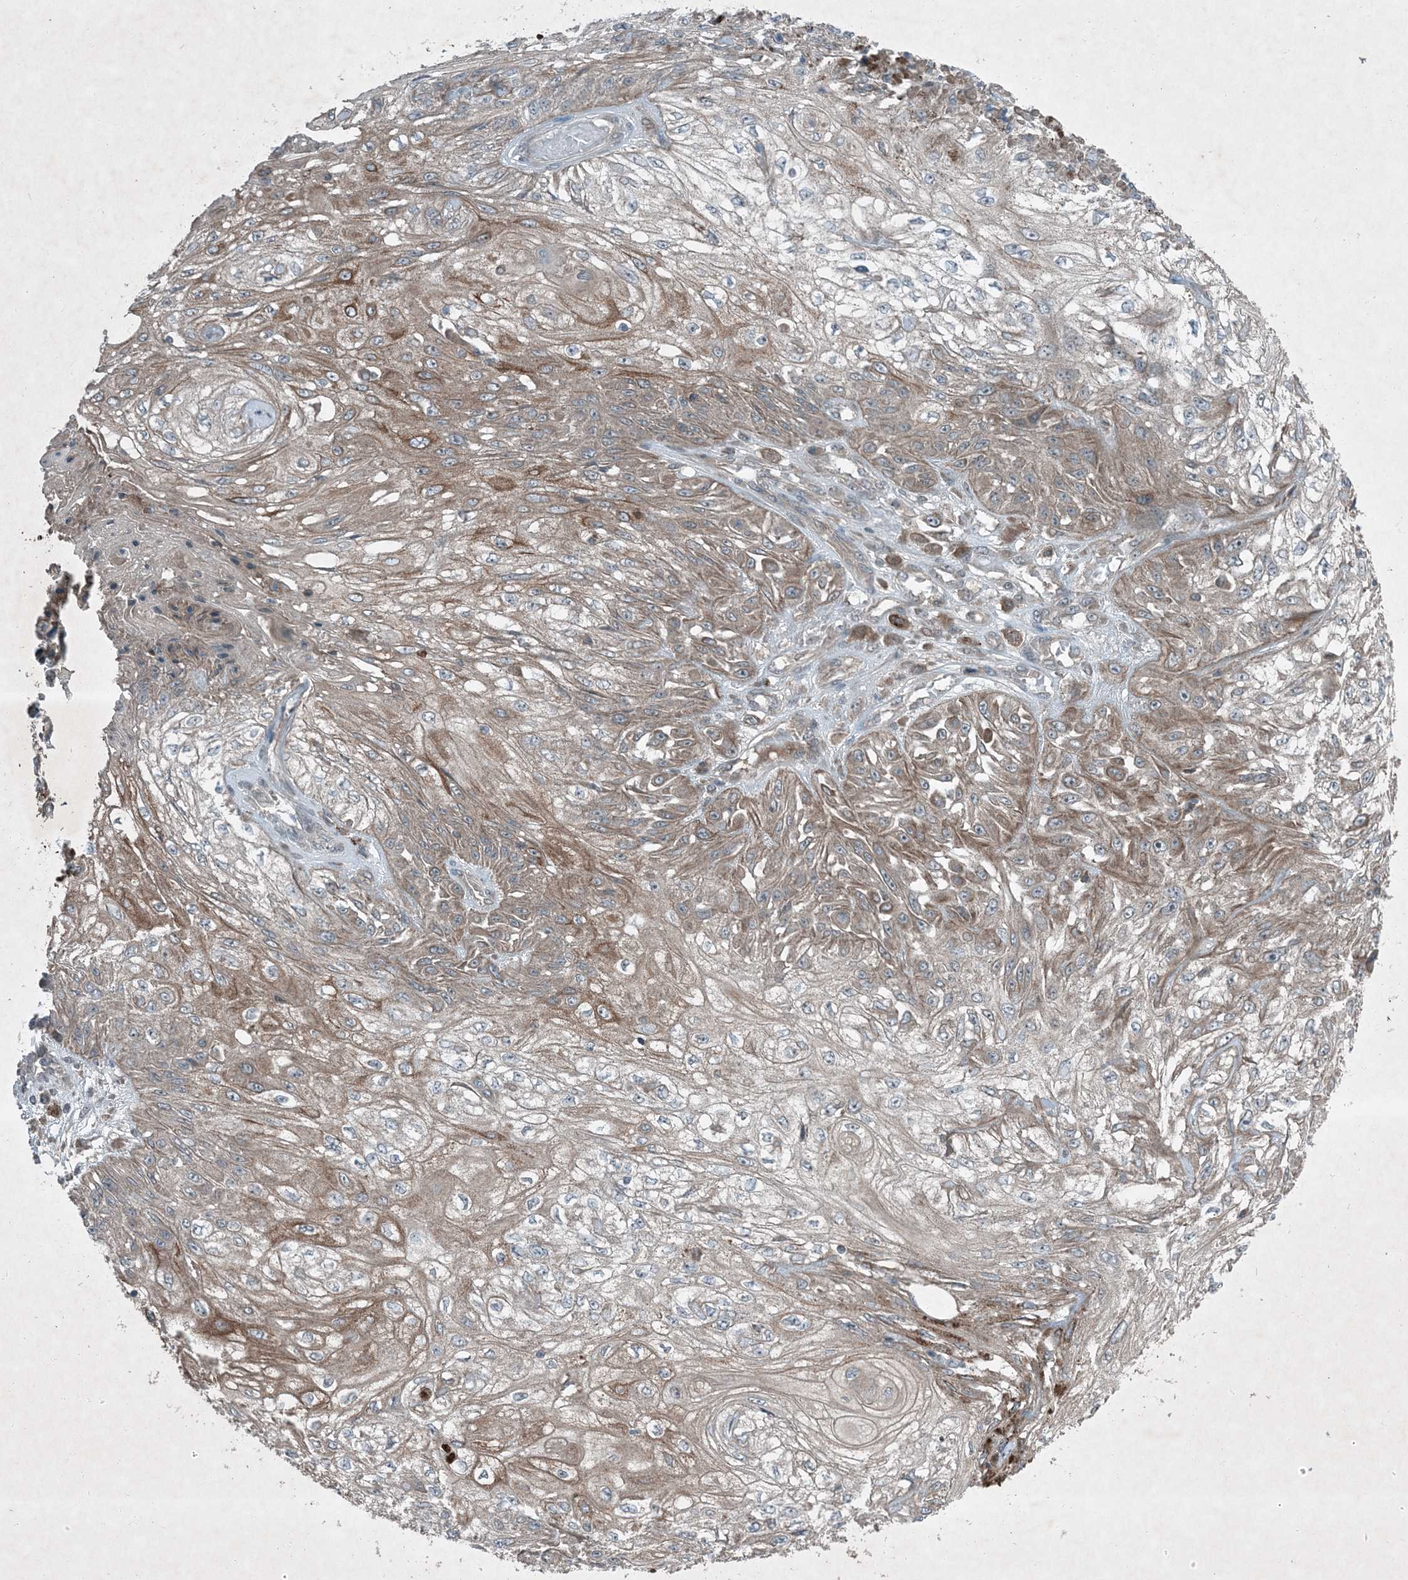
{"staining": {"intensity": "moderate", "quantity": "25%-75%", "location": "cytoplasmic/membranous"}, "tissue": "skin cancer", "cell_type": "Tumor cells", "image_type": "cancer", "snomed": [{"axis": "morphology", "description": "Squamous cell carcinoma, NOS"}, {"axis": "morphology", "description": "Squamous cell carcinoma, metastatic, NOS"}, {"axis": "topography", "description": "Skin"}, {"axis": "topography", "description": "Lymph node"}], "caption": "Immunohistochemistry (IHC) staining of skin cancer, which demonstrates medium levels of moderate cytoplasmic/membranous staining in about 25%-75% of tumor cells indicating moderate cytoplasmic/membranous protein staining. The staining was performed using DAB (3,3'-diaminobenzidine) (brown) for protein detection and nuclei were counterstained in hematoxylin (blue).", "gene": "MDN1", "patient": {"sex": "male", "age": 75}}